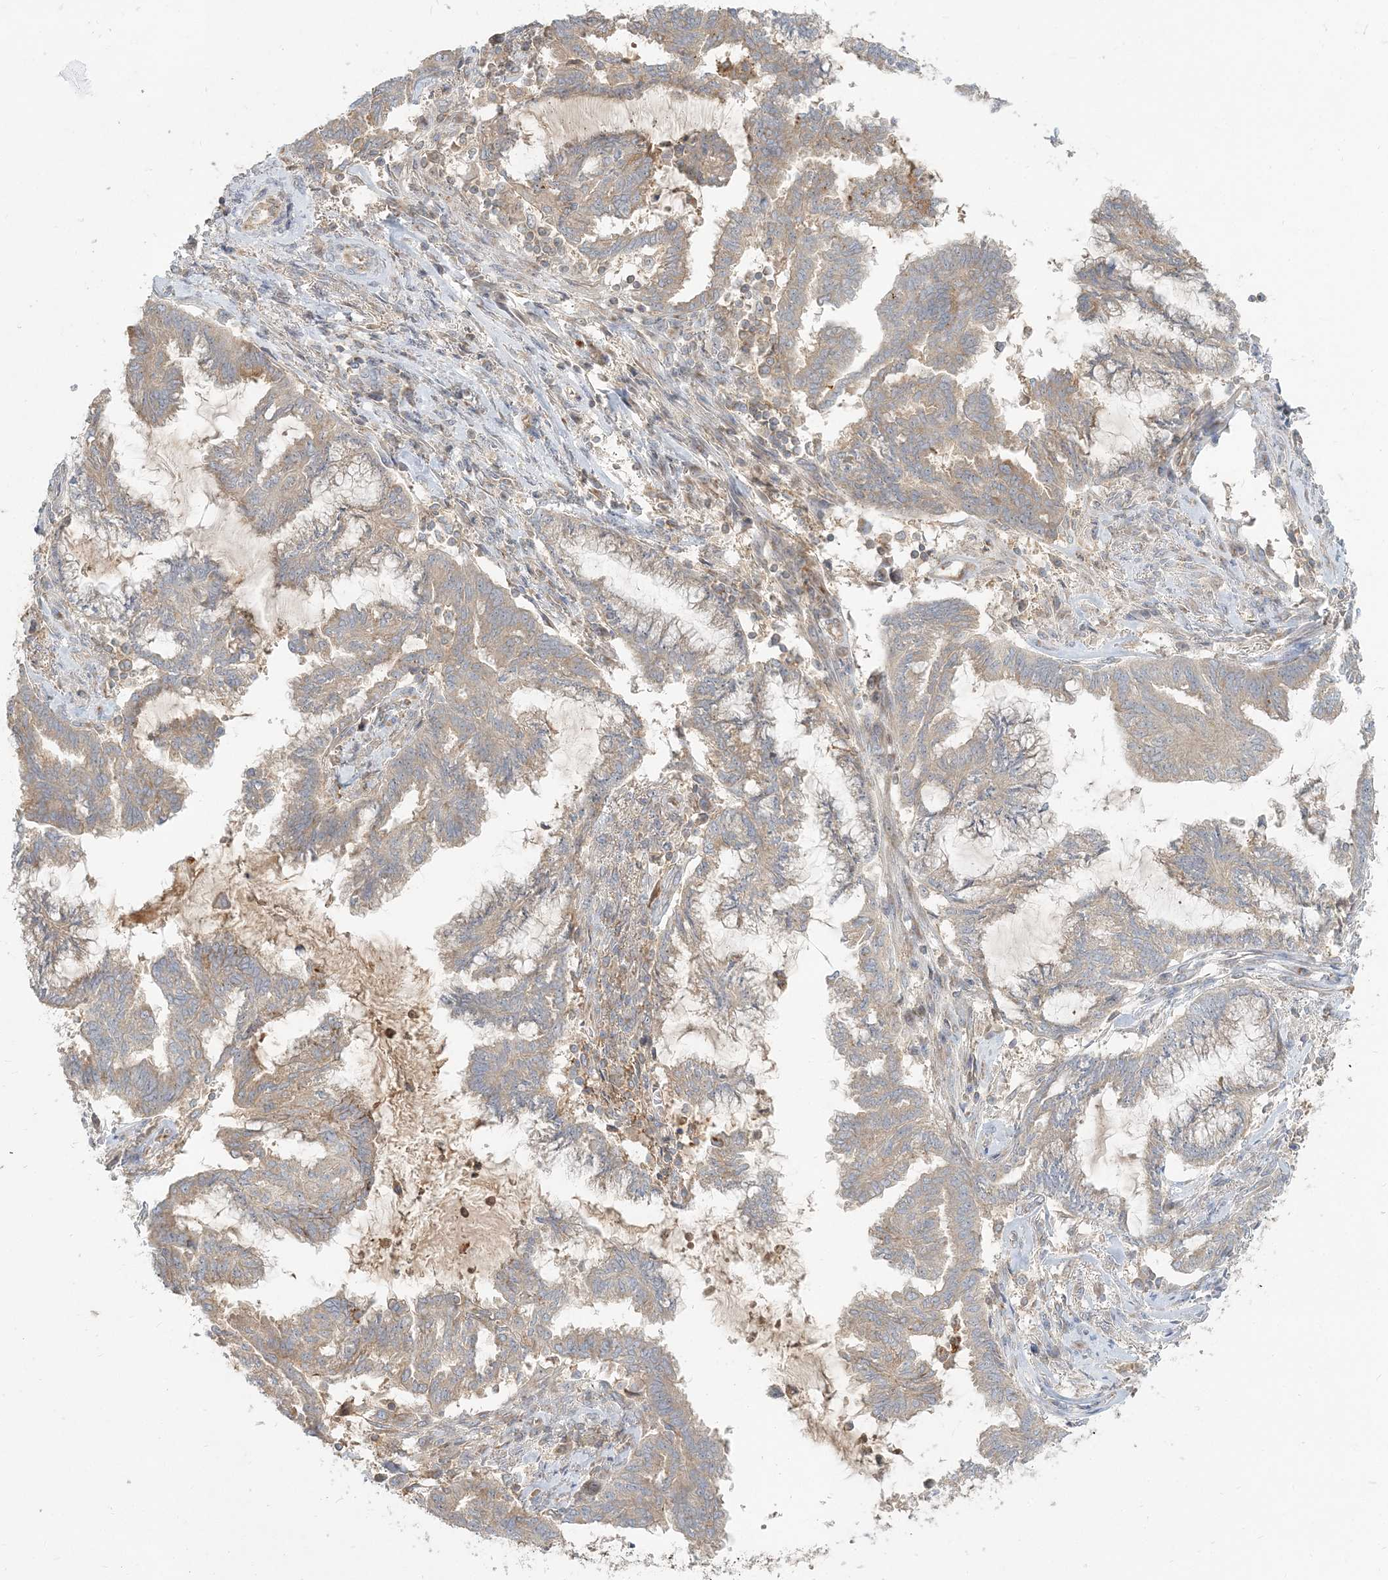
{"staining": {"intensity": "weak", "quantity": "25%-75%", "location": "cytoplasmic/membranous"}, "tissue": "endometrial cancer", "cell_type": "Tumor cells", "image_type": "cancer", "snomed": [{"axis": "morphology", "description": "Adenocarcinoma, NOS"}, {"axis": "topography", "description": "Endometrium"}], "caption": "Protein analysis of endometrial cancer (adenocarcinoma) tissue shows weak cytoplasmic/membranous expression in approximately 25%-75% of tumor cells.", "gene": "AP1AR", "patient": {"sex": "female", "age": 86}}